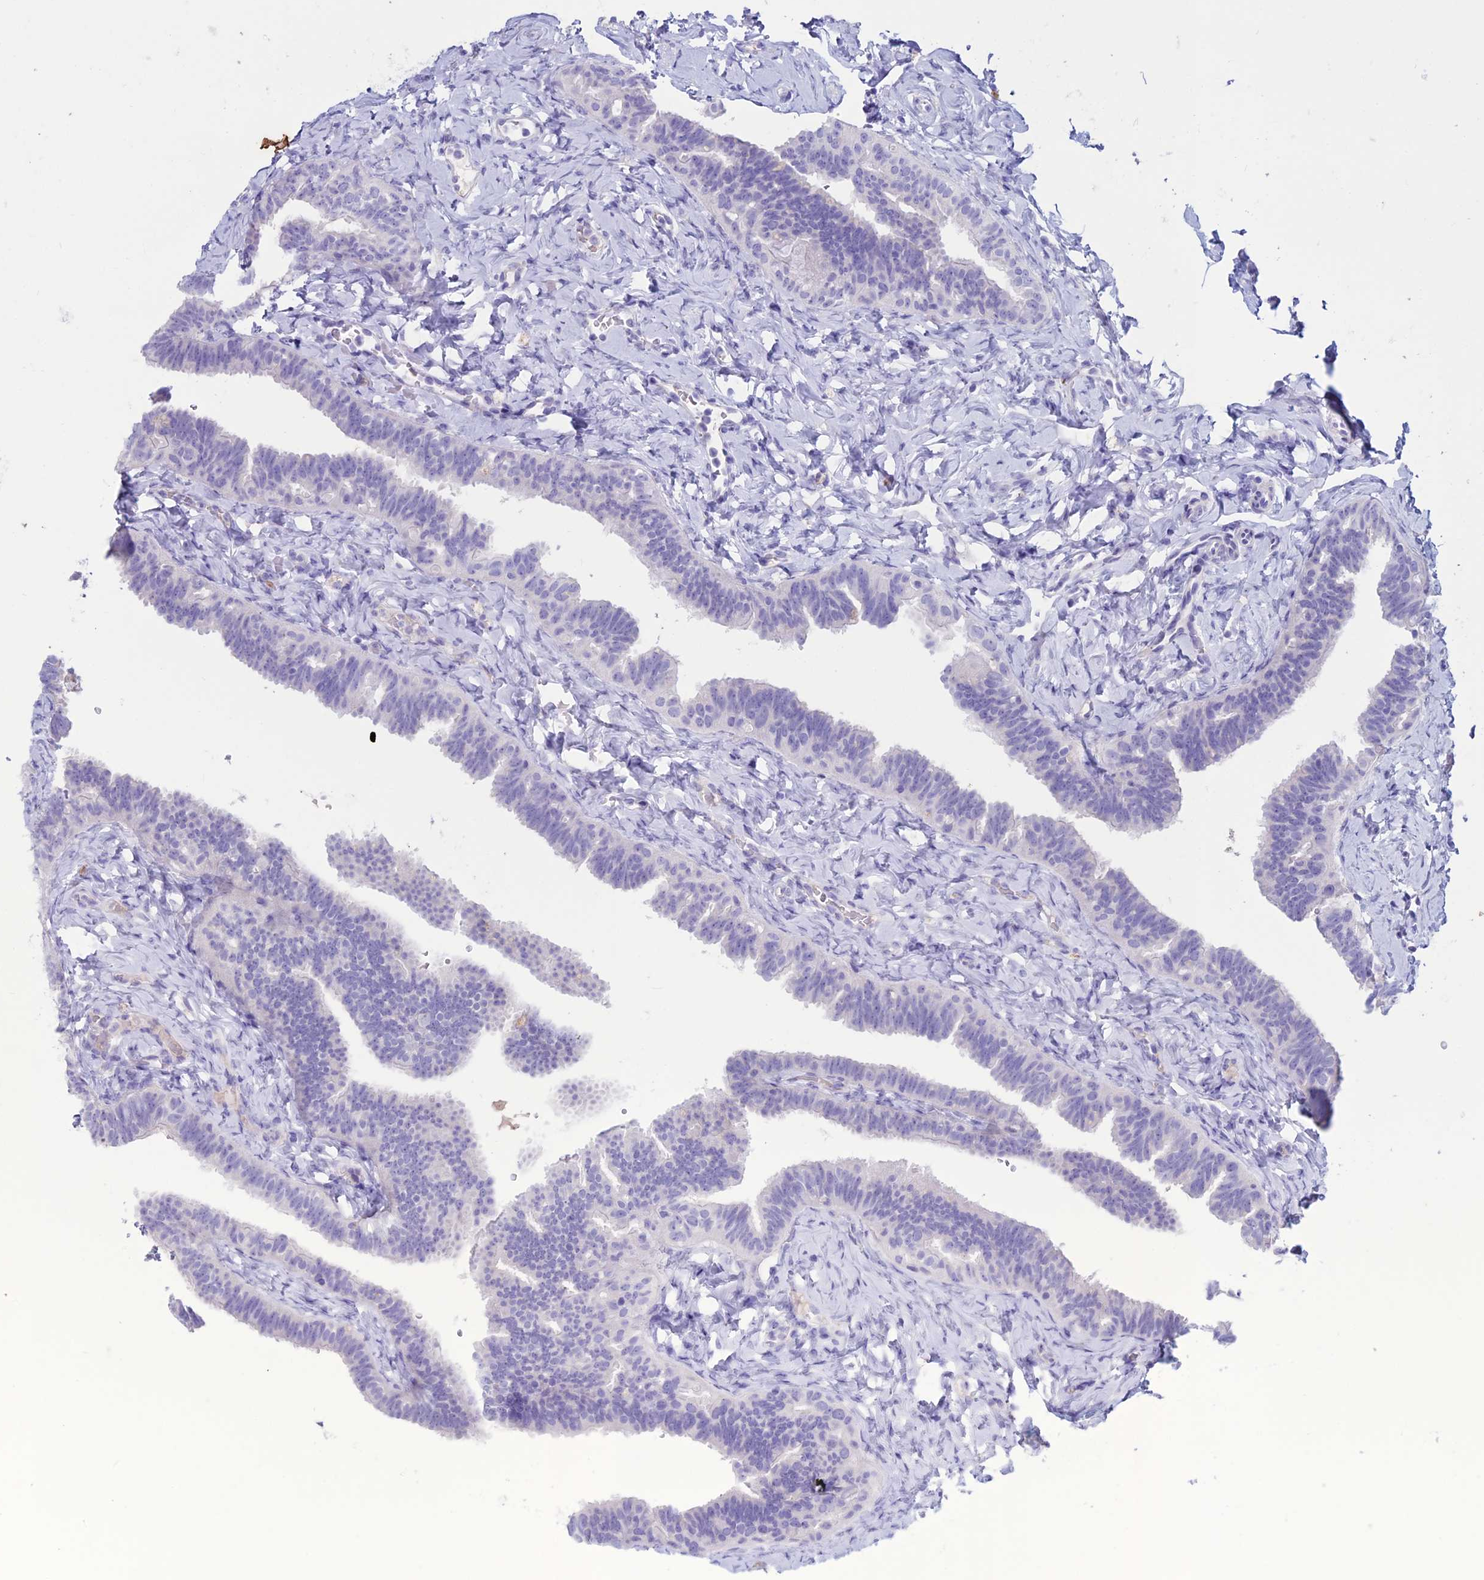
{"staining": {"intensity": "negative", "quantity": "none", "location": "none"}, "tissue": "fallopian tube", "cell_type": "Glandular cells", "image_type": "normal", "snomed": [{"axis": "morphology", "description": "Normal tissue, NOS"}, {"axis": "topography", "description": "Fallopian tube"}], "caption": "IHC histopathology image of normal fallopian tube stained for a protein (brown), which reveals no staining in glandular cells.", "gene": "CLEC2L", "patient": {"sex": "female", "age": 65}}